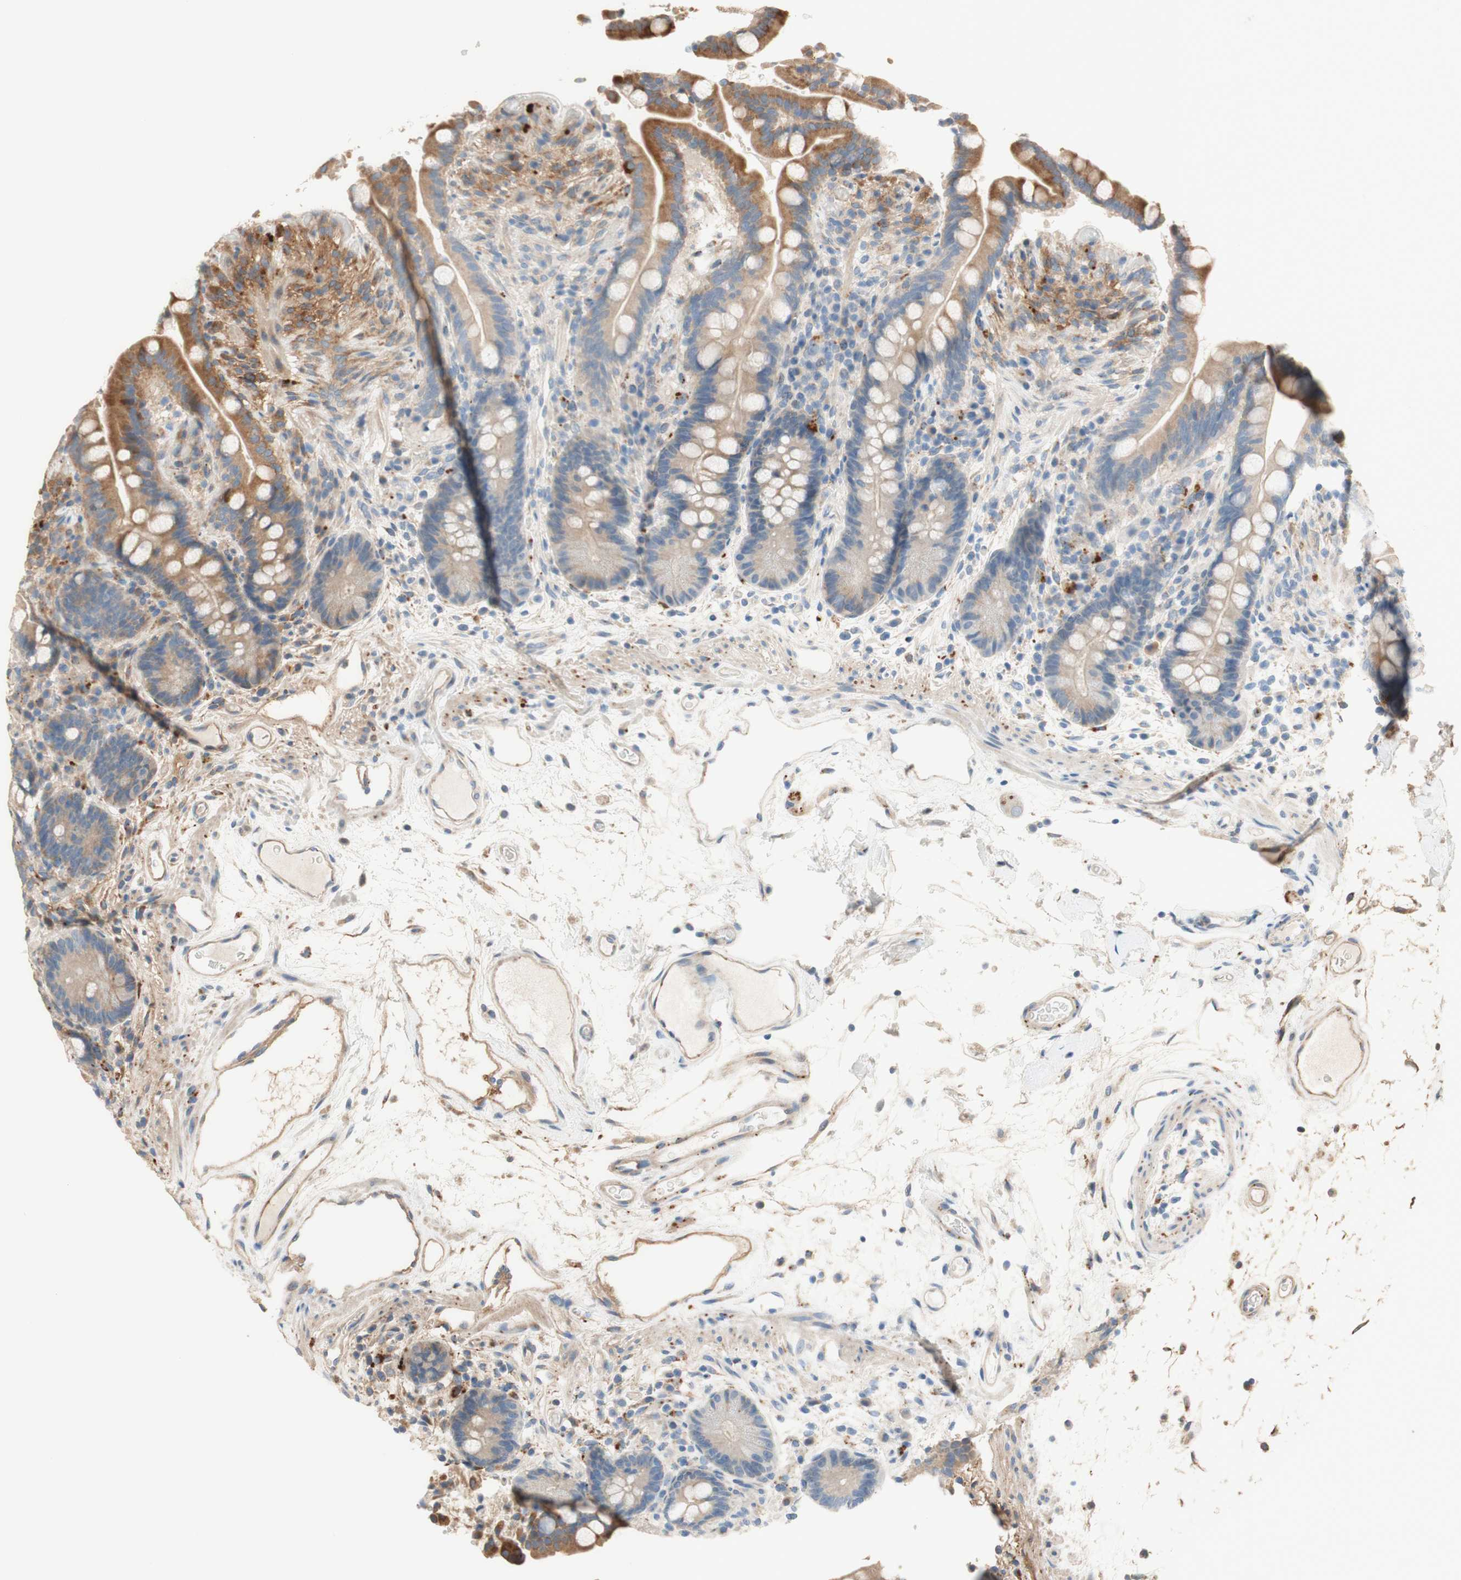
{"staining": {"intensity": "weak", "quantity": ">75%", "location": "cytoplasmic/membranous"}, "tissue": "colon", "cell_type": "Endothelial cells", "image_type": "normal", "snomed": [{"axis": "morphology", "description": "Normal tissue, NOS"}, {"axis": "topography", "description": "Colon"}], "caption": "A histopathology image of colon stained for a protein displays weak cytoplasmic/membranous brown staining in endothelial cells.", "gene": "PTPN21", "patient": {"sex": "male", "age": 73}}